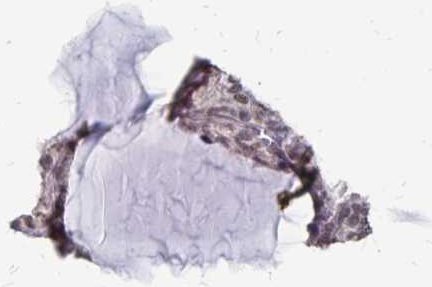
{"staining": {"intensity": "weak", "quantity": "25%-75%", "location": "nuclear"}, "tissue": "thyroid cancer", "cell_type": "Tumor cells", "image_type": "cancer", "snomed": [{"axis": "morphology", "description": "Follicular adenoma carcinoma, NOS"}, {"axis": "topography", "description": "Thyroid gland"}], "caption": "Human thyroid cancer stained with a brown dye shows weak nuclear positive positivity in about 25%-75% of tumor cells.", "gene": "CLASRP", "patient": {"sex": "male", "age": 74}}